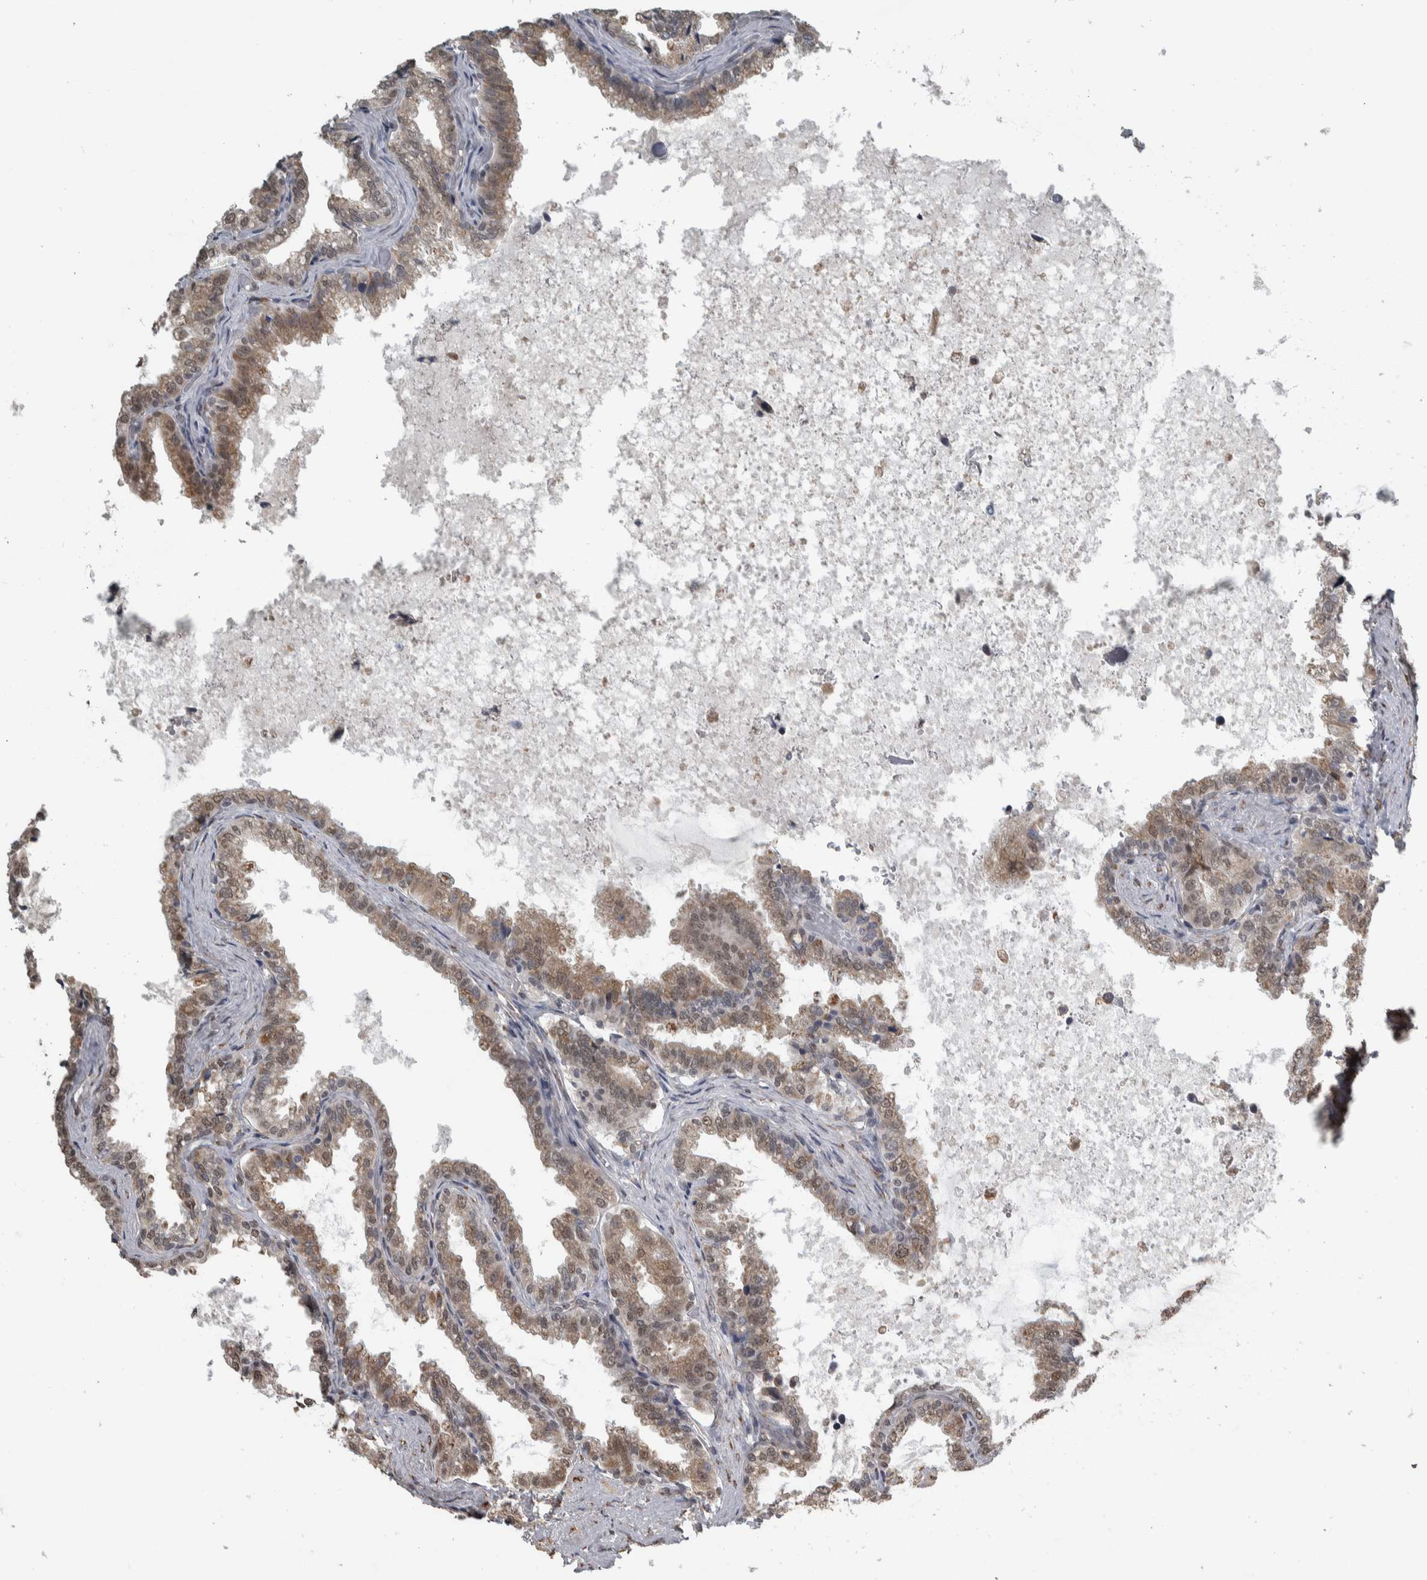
{"staining": {"intensity": "moderate", "quantity": ">75%", "location": "cytoplasmic/membranous,nuclear"}, "tissue": "seminal vesicle", "cell_type": "Glandular cells", "image_type": "normal", "snomed": [{"axis": "morphology", "description": "Normal tissue, NOS"}, {"axis": "topography", "description": "Seminal veicle"}], "caption": "The histopathology image displays staining of unremarkable seminal vesicle, revealing moderate cytoplasmic/membranous,nuclear protein expression (brown color) within glandular cells. Immunohistochemistry (ihc) stains the protein in brown and the nuclei are stained blue.", "gene": "DDX42", "patient": {"sex": "male", "age": 46}}